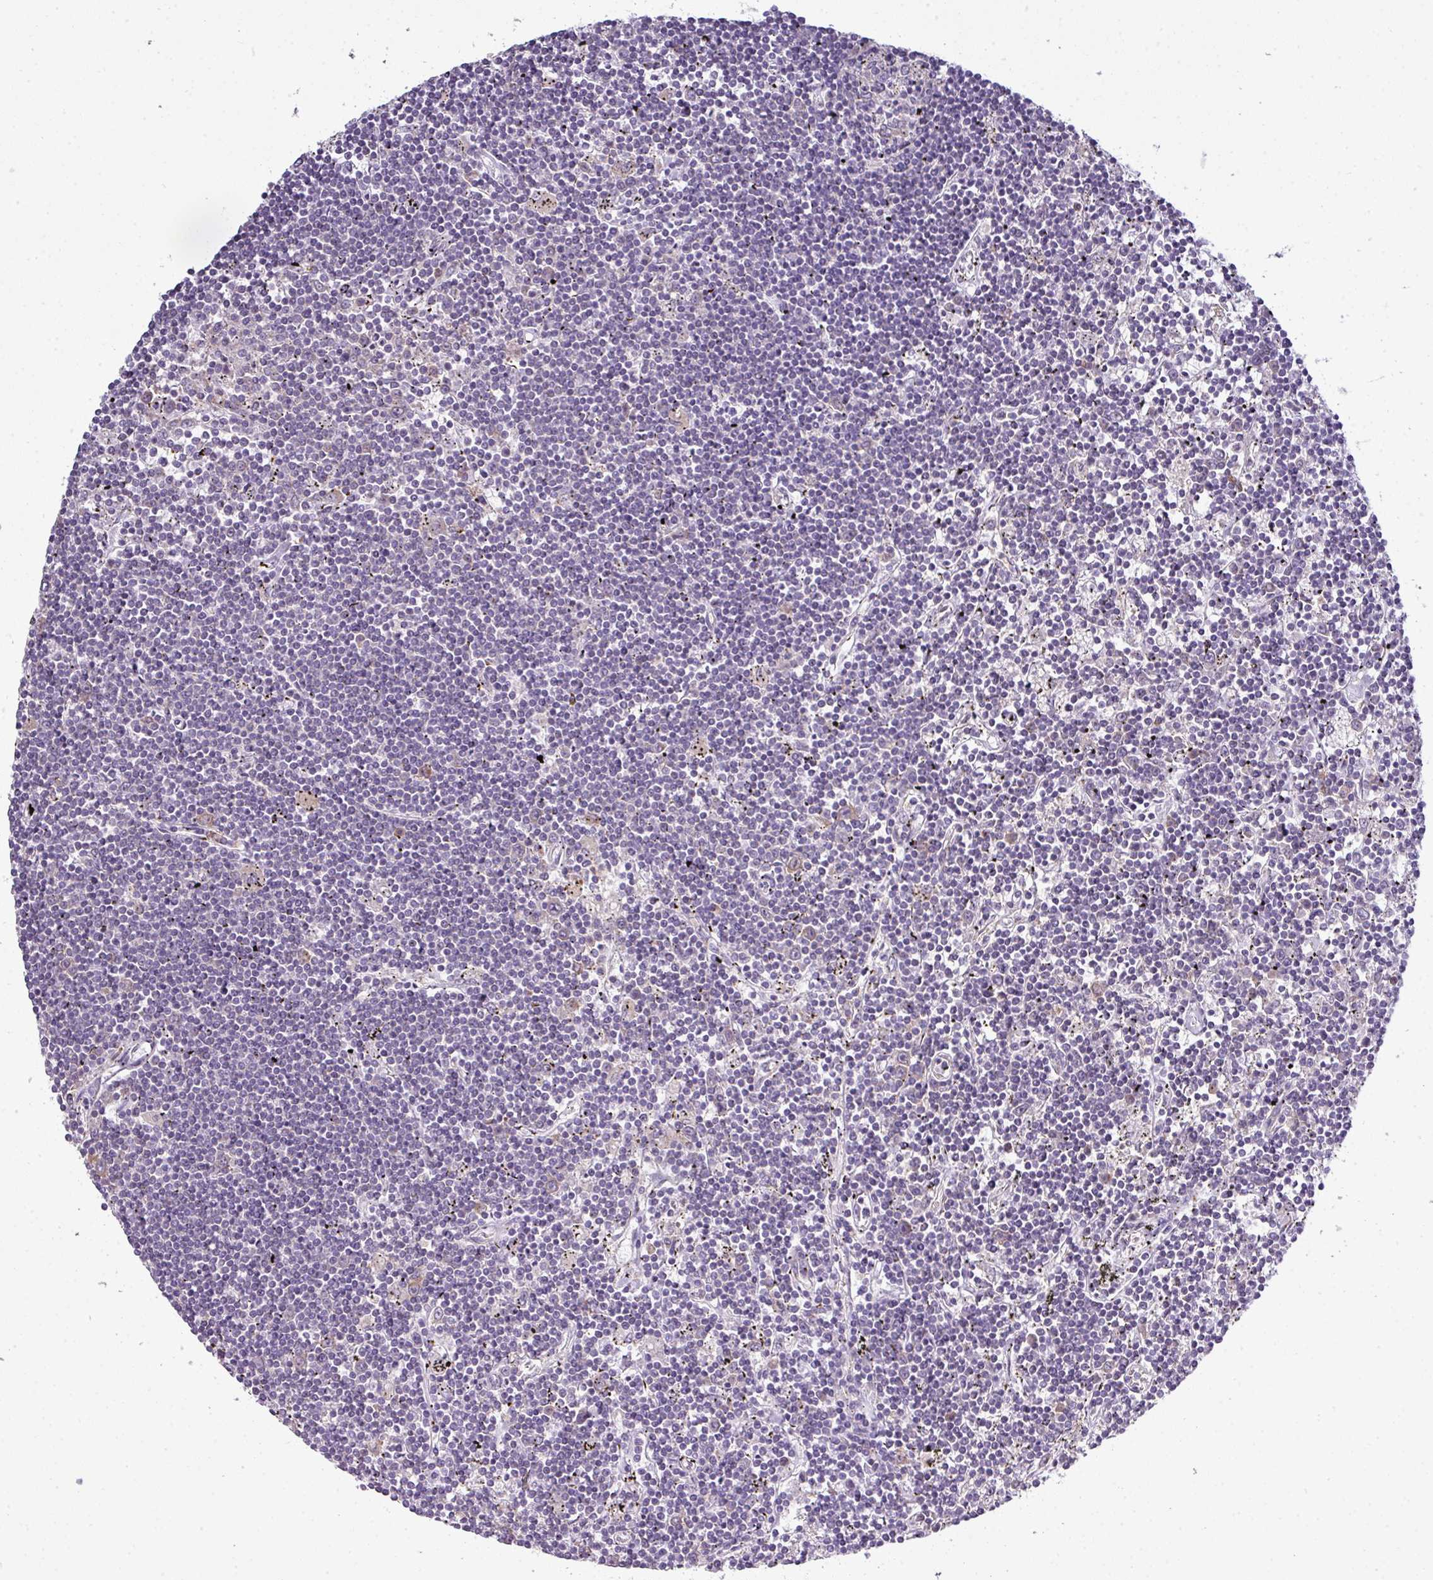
{"staining": {"intensity": "negative", "quantity": "none", "location": "none"}, "tissue": "lymphoma", "cell_type": "Tumor cells", "image_type": "cancer", "snomed": [{"axis": "morphology", "description": "Malignant lymphoma, non-Hodgkin's type, Low grade"}, {"axis": "topography", "description": "Spleen"}], "caption": "This is a micrograph of immunohistochemistry (IHC) staining of malignant lymphoma, non-Hodgkin's type (low-grade), which shows no staining in tumor cells. Brightfield microscopy of immunohistochemistry (IHC) stained with DAB (brown) and hematoxylin (blue), captured at high magnification.", "gene": "AGAP5", "patient": {"sex": "male", "age": 76}}